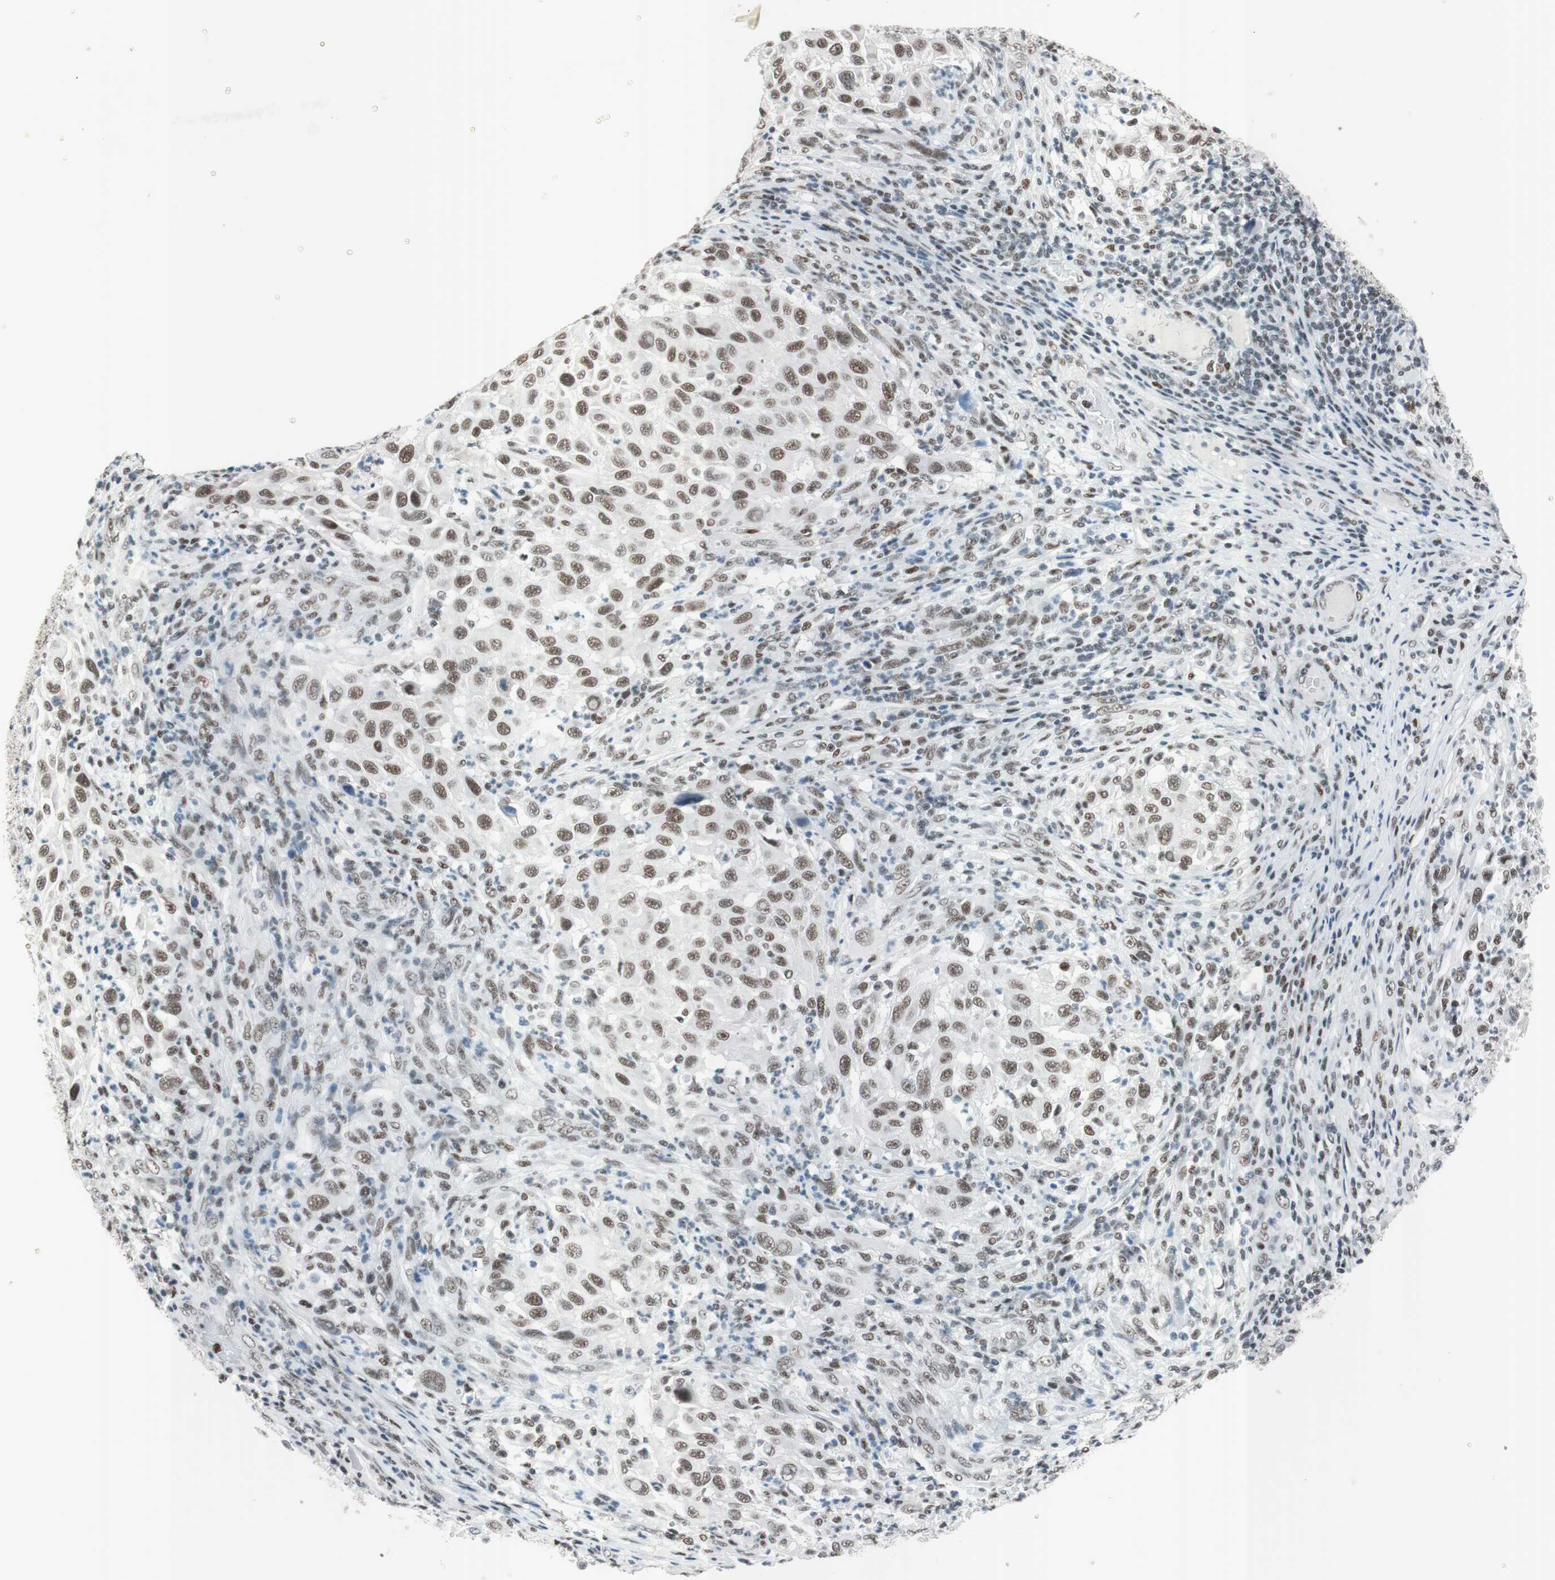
{"staining": {"intensity": "moderate", "quantity": ">75%", "location": "nuclear"}, "tissue": "melanoma", "cell_type": "Tumor cells", "image_type": "cancer", "snomed": [{"axis": "morphology", "description": "Malignant melanoma, Metastatic site"}, {"axis": "topography", "description": "Lymph node"}], "caption": "DAB immunohistochemical staining of malignant melanoma (metastatic site) reveals moderate nuclear protein expression in approximately >75% of tumor cells.", "gene": "ARID1A", "patient": {"sex": "male", "age": 61}}